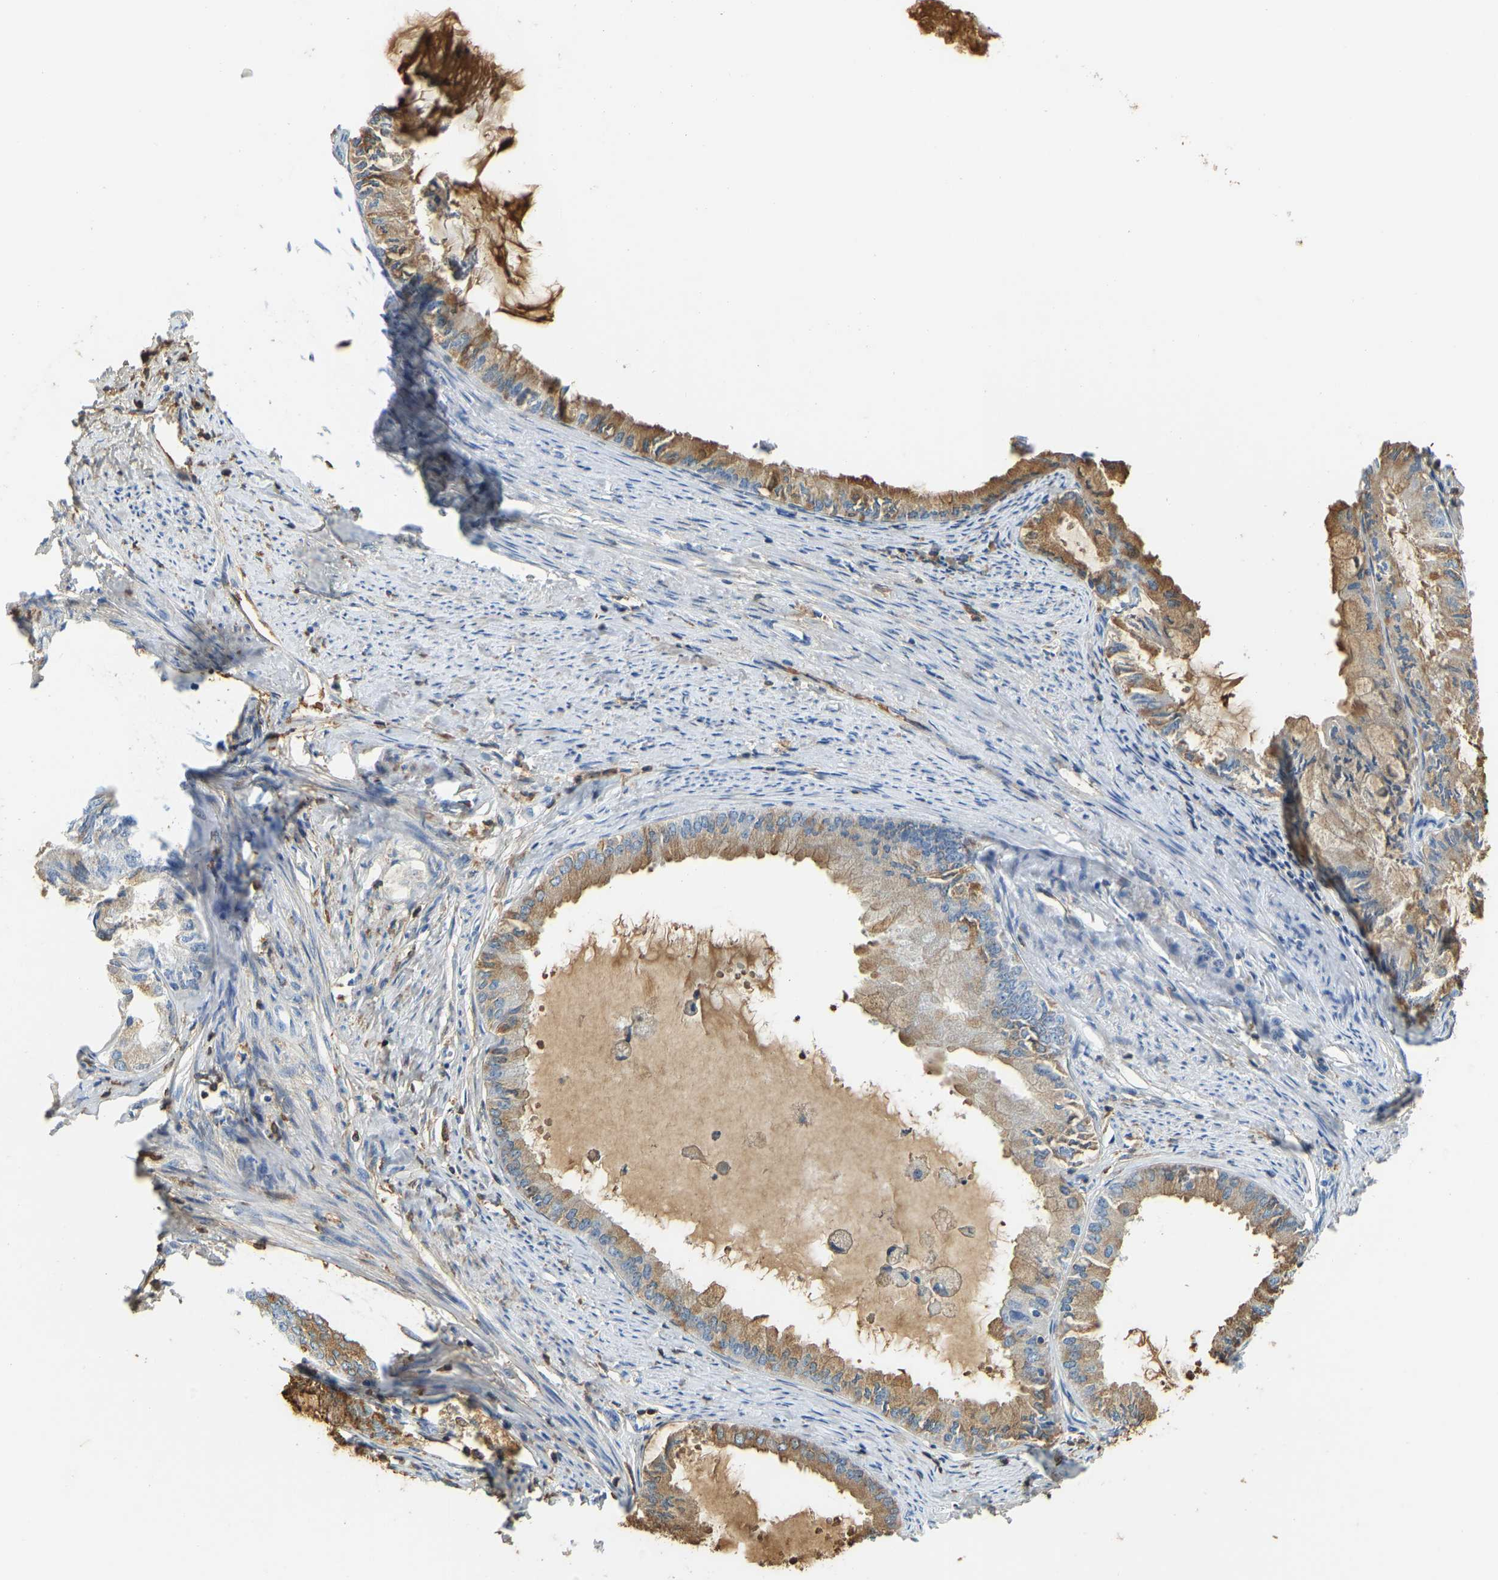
{"staining": {"intensity": "weak", "quantity": "25%-75%", "location": "cytoplasmic/membranous"}, "tissue": "endometrial cancer", "cell_type": "Tumor cells", "image_type": "cancer", "snomed": [{"axis": "morphology", "description": "Adenocarcinoma, NOS"}, {"axis": "topography", "description": "Endometrium"}], "caption": "Endometrial cancer (adenocarcinoma) stained with a brown dye demonstrates weak cytoplasmic/membranous positive expression in about 25%-75% of tumor cells.", "gene": "THBS4", "patient": {"sex": "female", "age": 86}}